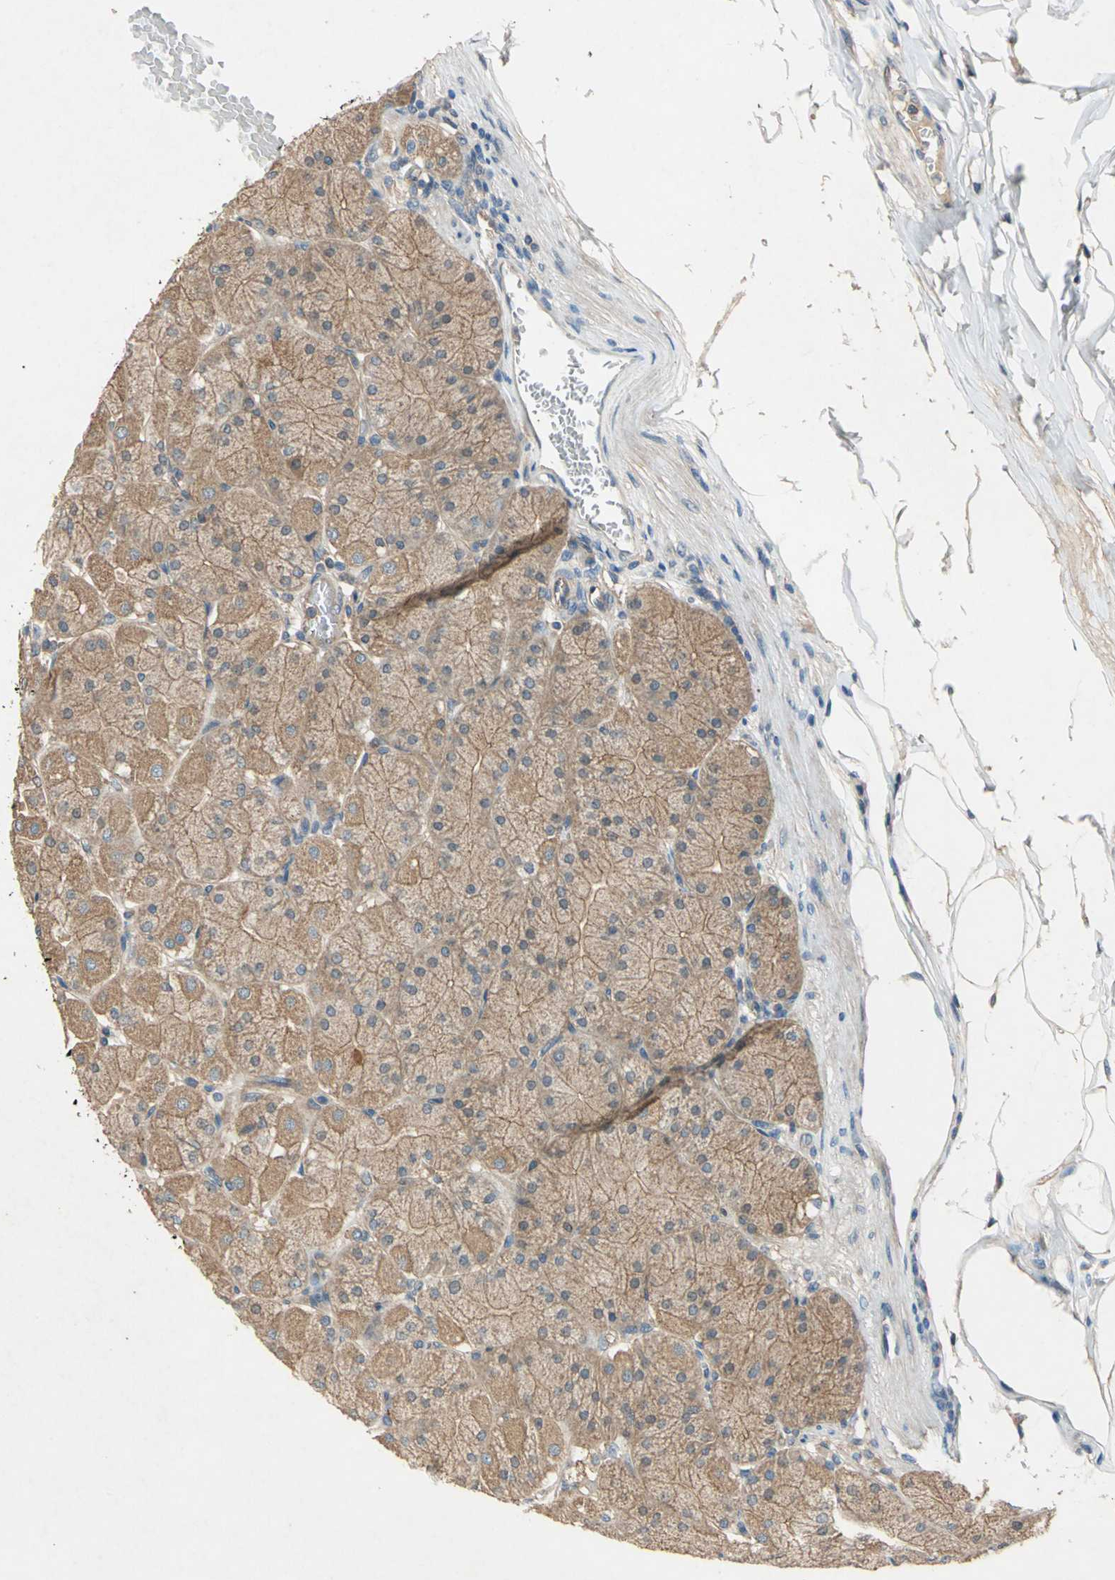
{"staining": {"intensity": "moderate", "quantity": ">75%", "location": "cytoplasmic/membranous"}, "tissue": "stomach", "cell_type": "Glandular cells", "image_type": "normal", "snomed": [{"axis": "morphology", "description": "Normal tissue, NOS"}, {"axis": "topography", "description": "Stomach, upper"}], "caption": "Protein analysis of unremarkable stomach demonstrates moderate cytoplasmic/membranous staining in approximately >75% of glandular cells.", "gene": "EMCN", "patient": {"sex": "female", "age": 56}}